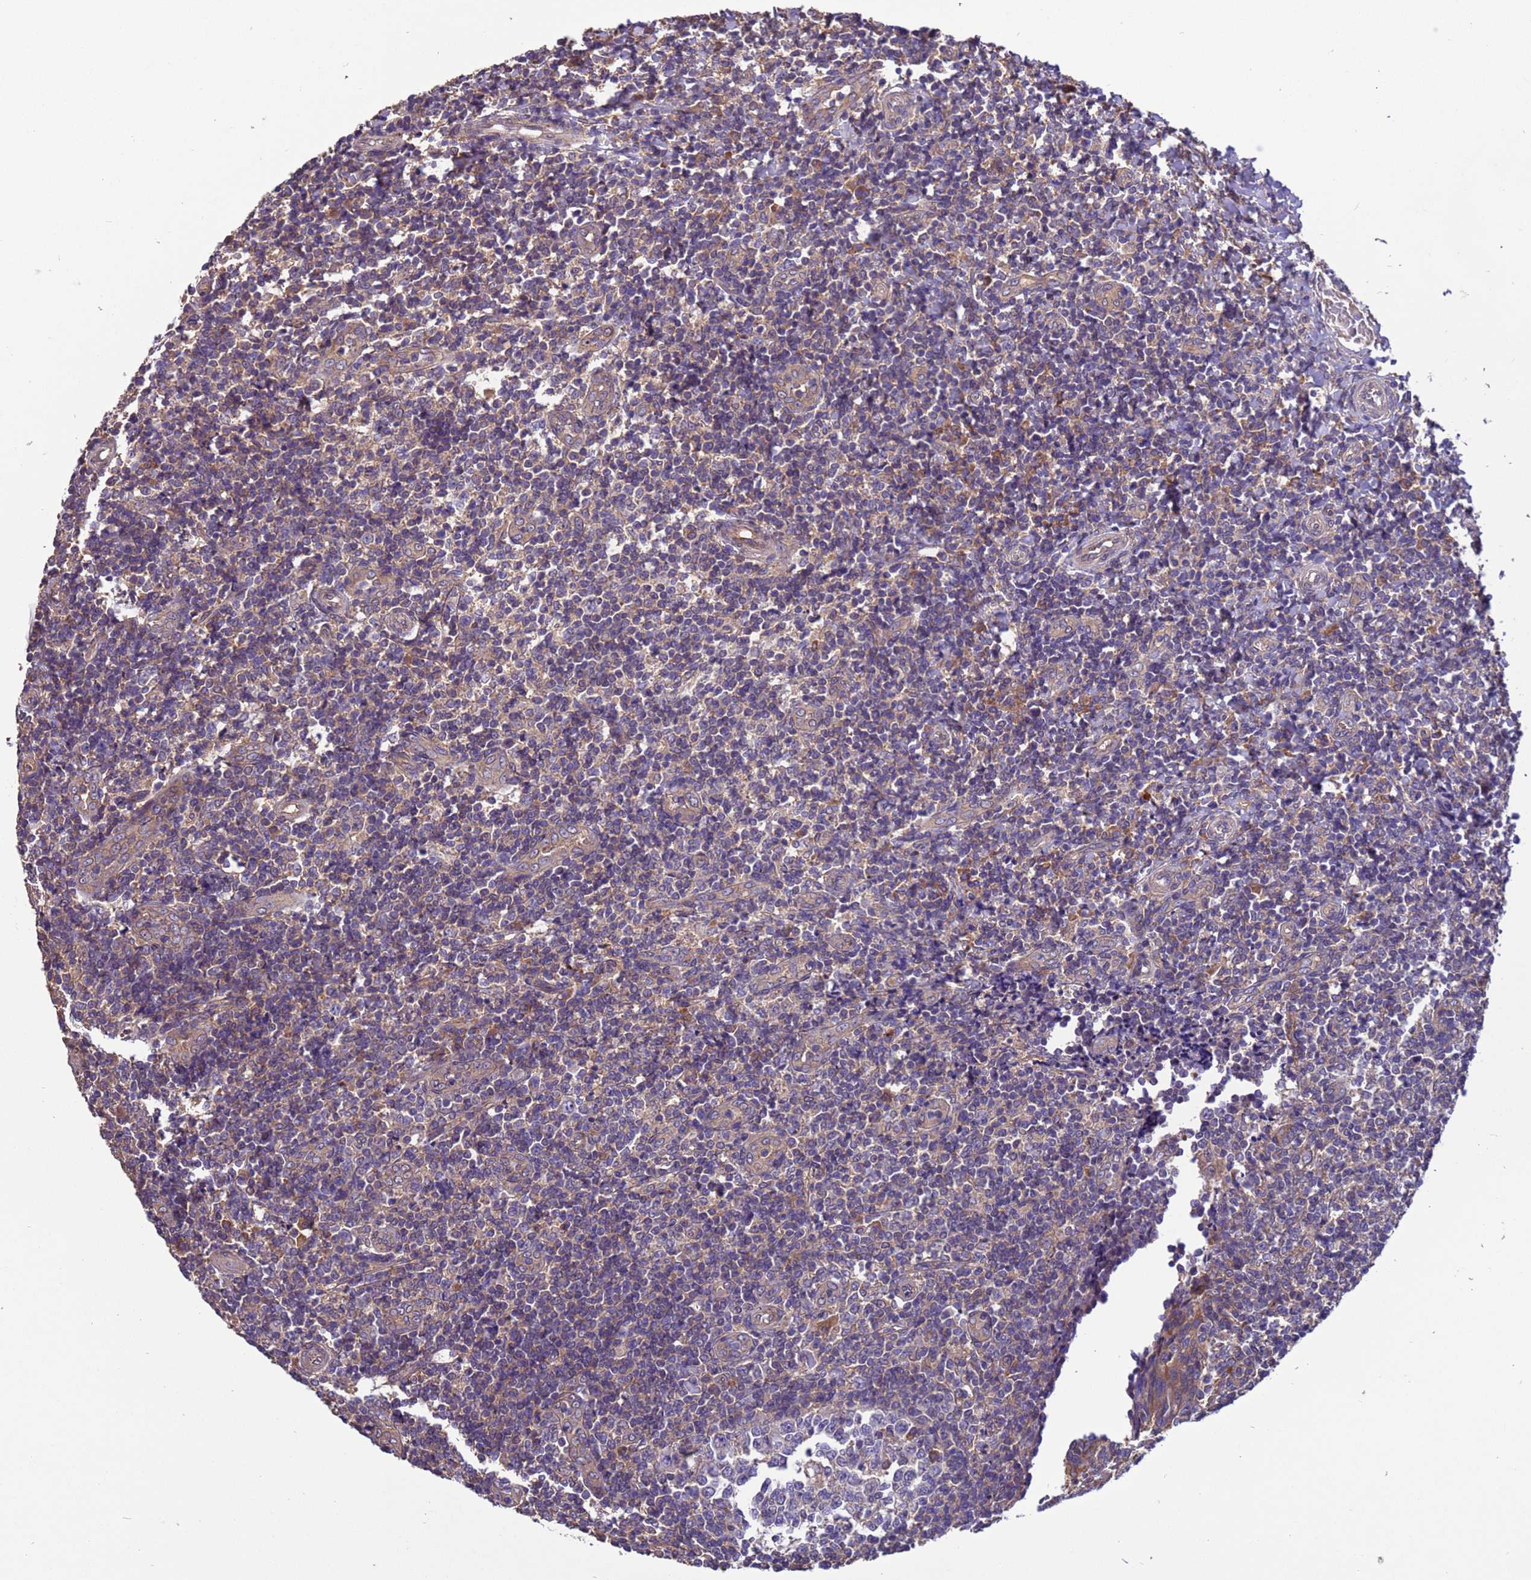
{"staining": {"intensity": "moderate", "quantity": "<25%", "location": "cytoplasmic/membranous"}, "tissue": "tonsil", "cell_type": "Germinal center cells", "image_type": "normal", "snomed": [{"axis": "morphology", "description": "Normal tissue, NOS"}, {"axis": "topography", "description": "Tonsil"}], "caption": "Immunohistochemical staining of unremarkable human tonsil exhibits moderate cytoplasmic/membranous protein expression in approximately <25% of germinal center cells. (DAB (3,3'-diaminobenzidine) IHC, brown staining for protein, blue staining for nuclei).", "gene": "ARHGAP12", "patient": {"sex": "female", "age": 19}}